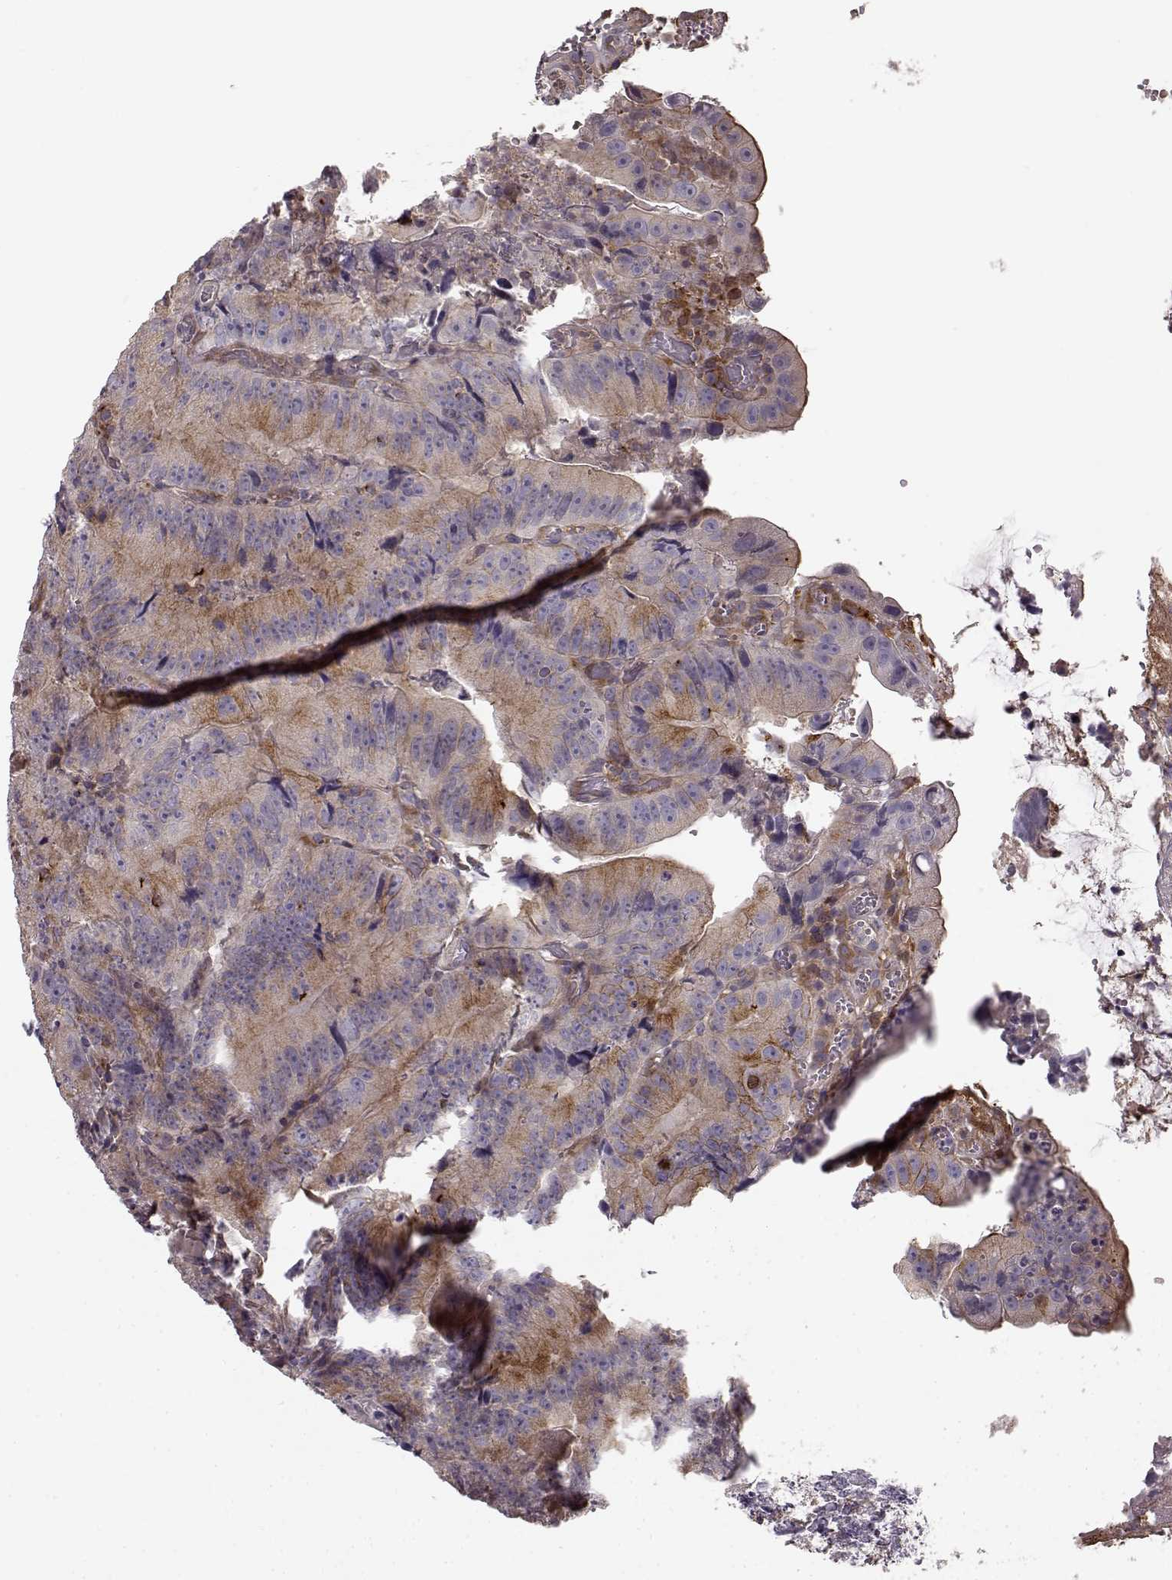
{"staining": {"intensity": "weak", "quantity": "25%-75%", "location": "cytoplasmic/membranous"}, "tissue": "colorectal cancer", "cell_type": "Tumor cells", "image_type": "cancer", "snomed": [{"axis": "morphology", "description": "Adenocarcinoma, NOS"}, {"axis": "topography", "description": "Colon"}], "caption": "The immunohistochemical stain labels weak cytoplasmic/membranous staining in tumor cells of colorectal adenocarcinoma tissue.", "gene": "MTR", "patient": {"sex": "female", "age": 86}}